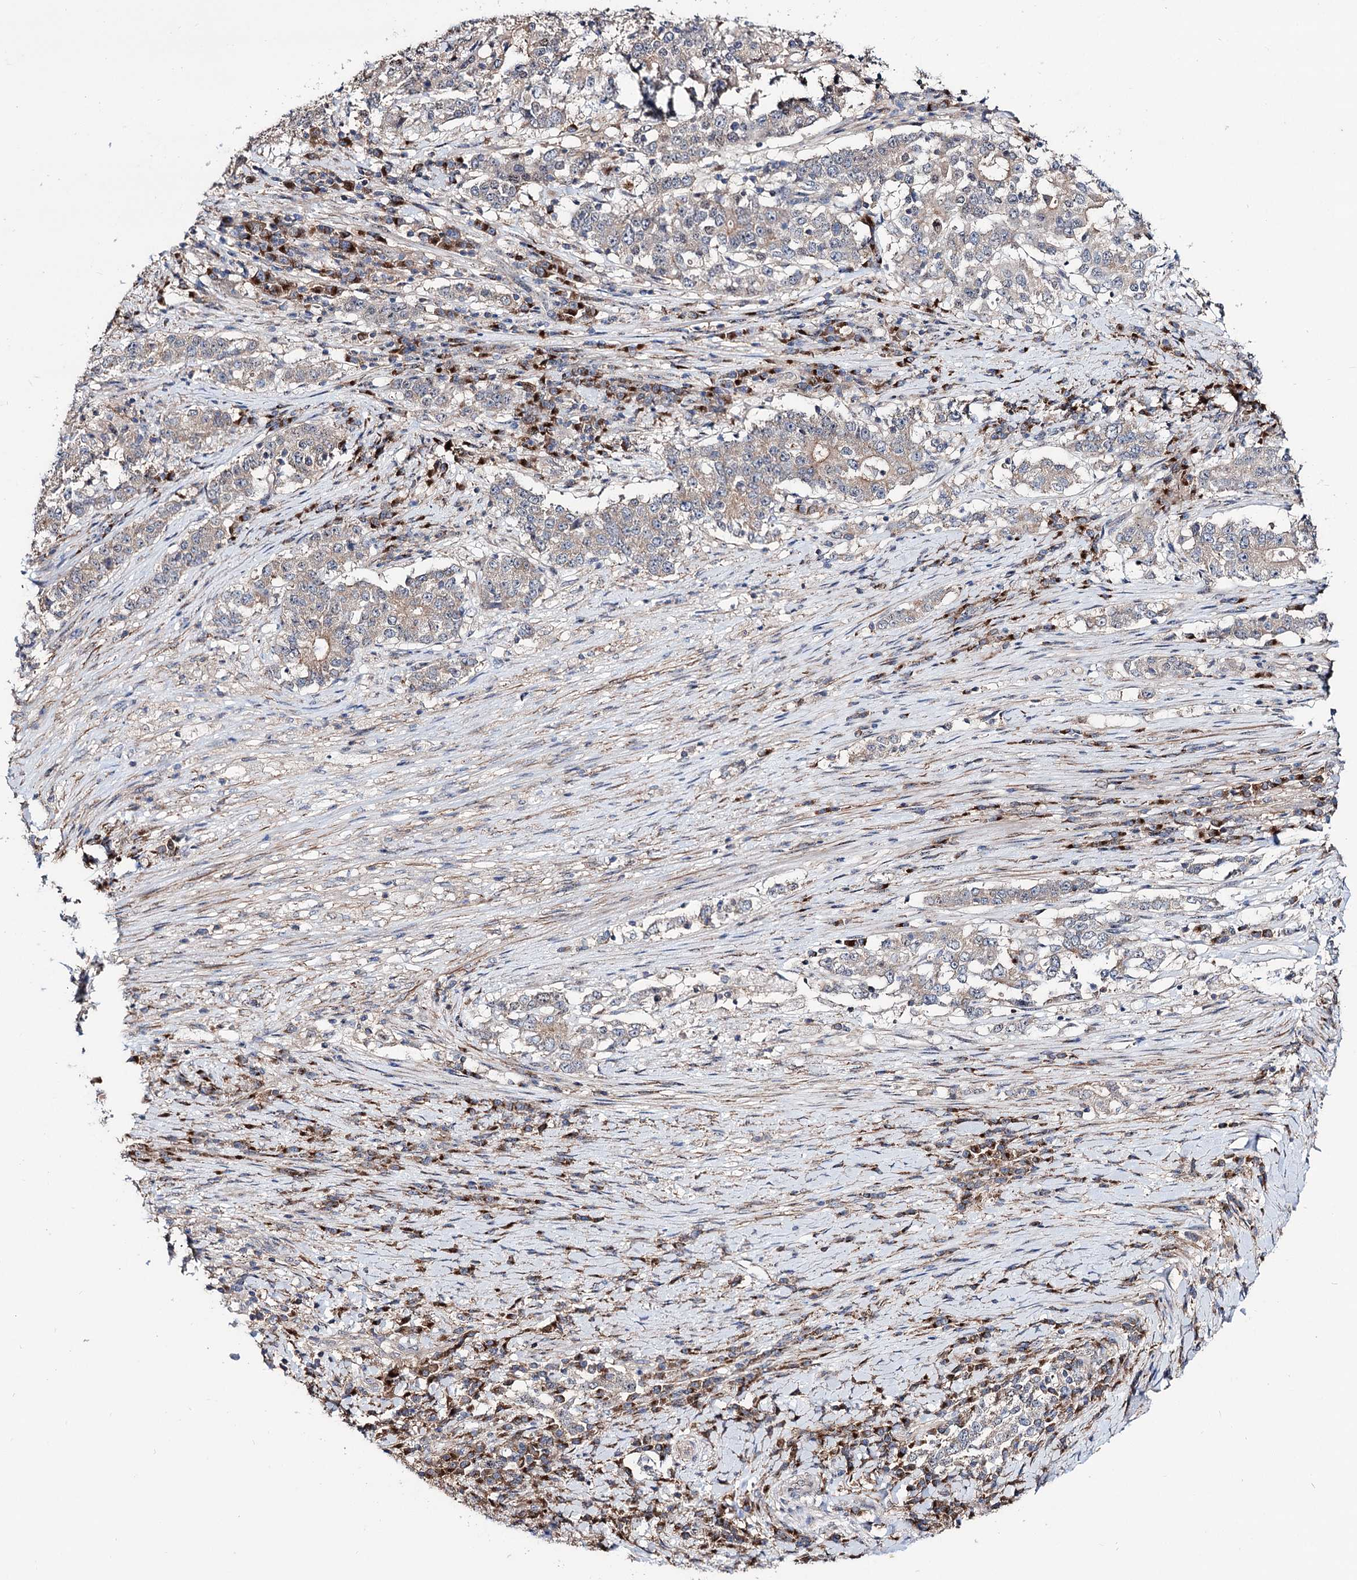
{"staining": {"intensity": "weak", "quantity": "25%-75%", "location": "cytoplasmic/membranous"}, "tissue": "stomach cancer", "cell_type": "Tumor cells", "image_type": "cancer", "snomed": [{"axis": "morphology", "description": "Adenocarcinoma, NOS"}, {"axis": "topography", "description": "Stomach"}], "caption": "Protein staining exhibits weak cytoplasmic/membranous expression in about 25%-75% of tumor cells in stomach cancer (adenocarcinoma).", "gene": "SEC24A", "patient": {"sex": "male", "age": 59}}